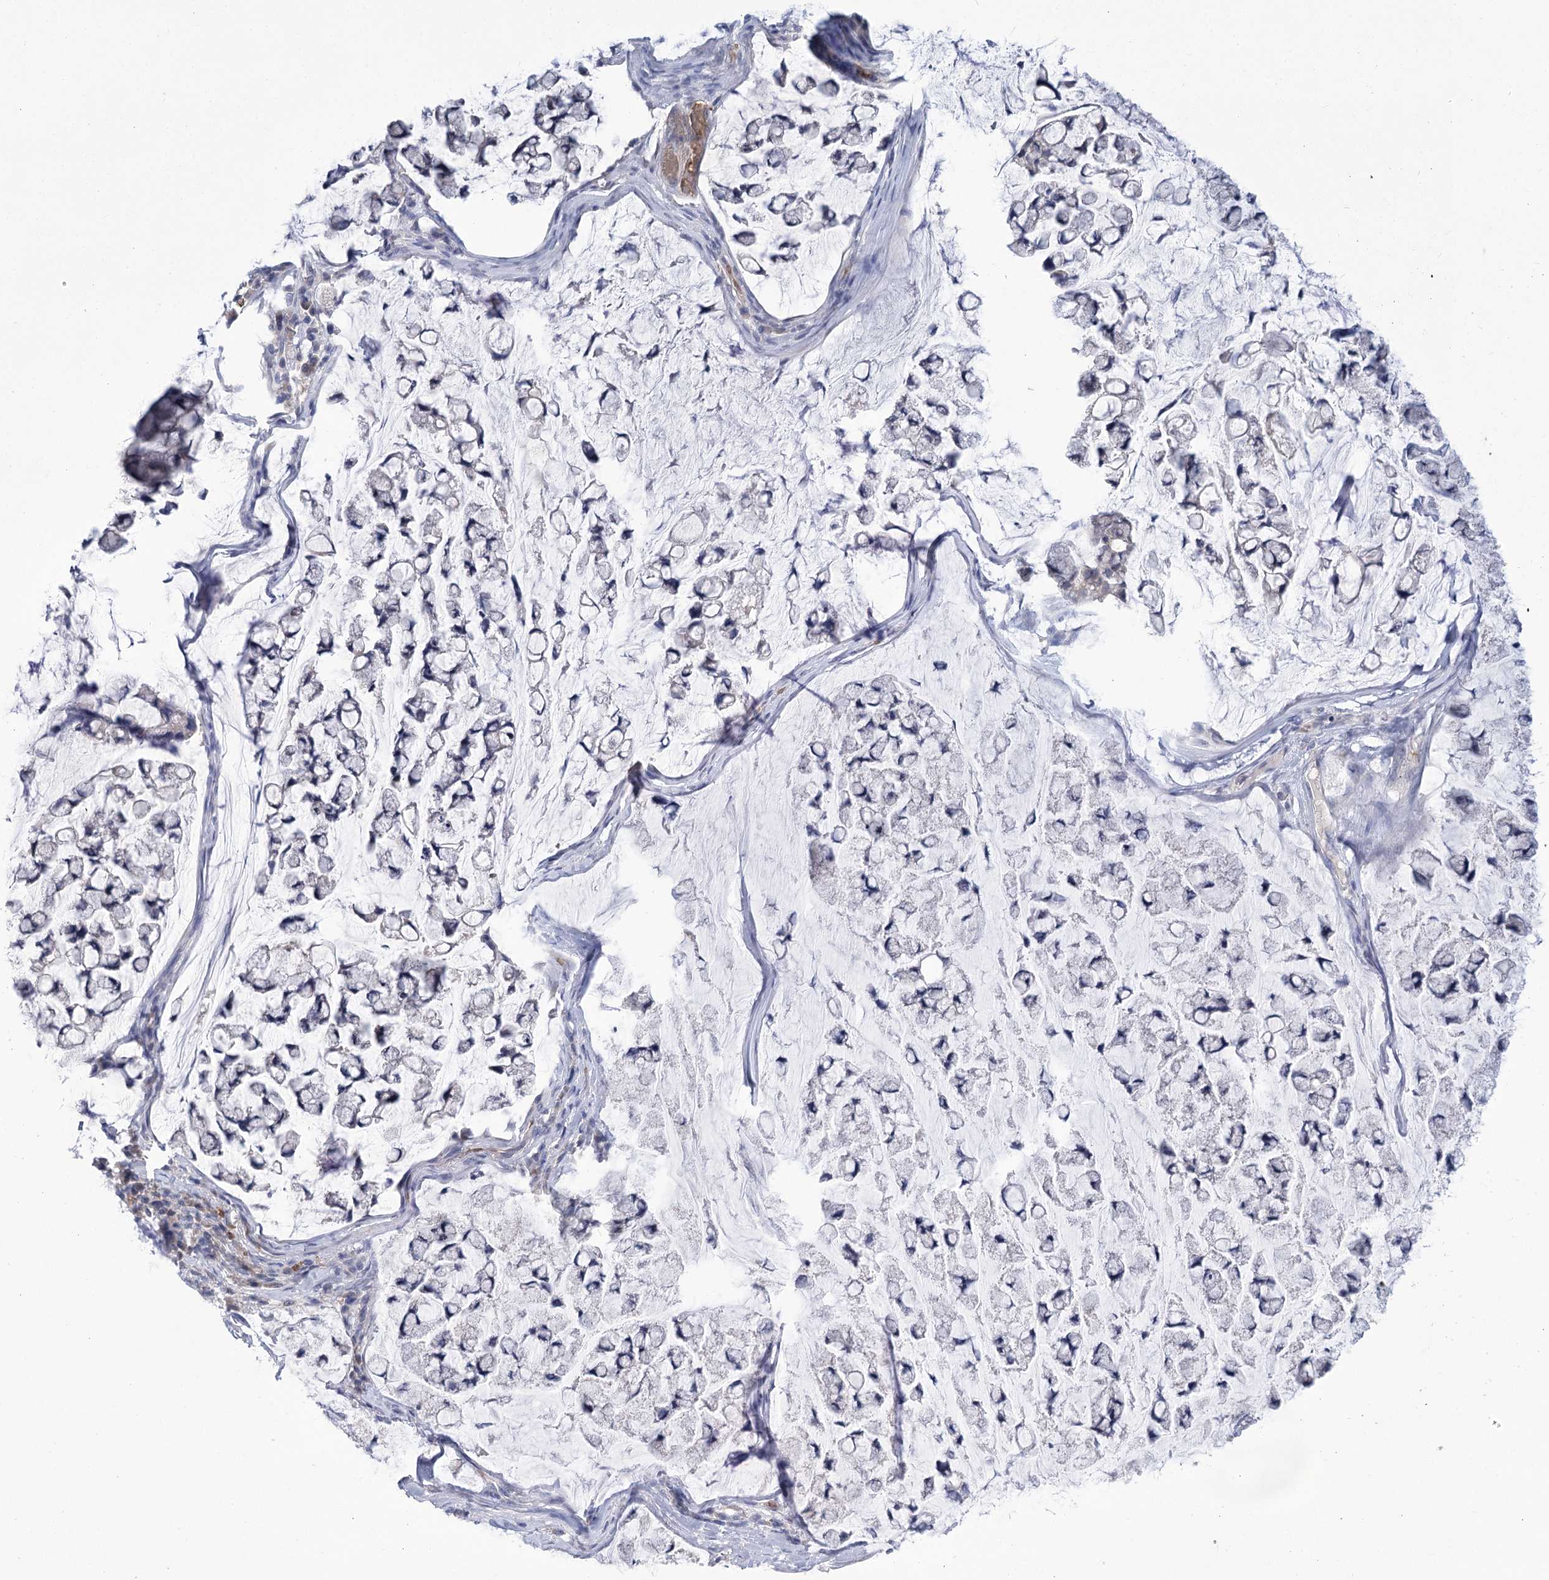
{"staining": {"intensity": "negative", "quantity": "none", "location": "none"}, "tissue": "stomach cancer", "cell_type": "Tumor cells", "image_type": "cancer", "snomed": [{"axis": "morphology", "description": "Adenocarcinoma, NOS"}, {"axis": "topography", "description": "Stomach, lower"}], "caption": "Histopathology image shows no protein expression in tumor cells of stomach cancer tissue.", "gene": "HBA1", "patient": {"sex": "male", "age": 67}}